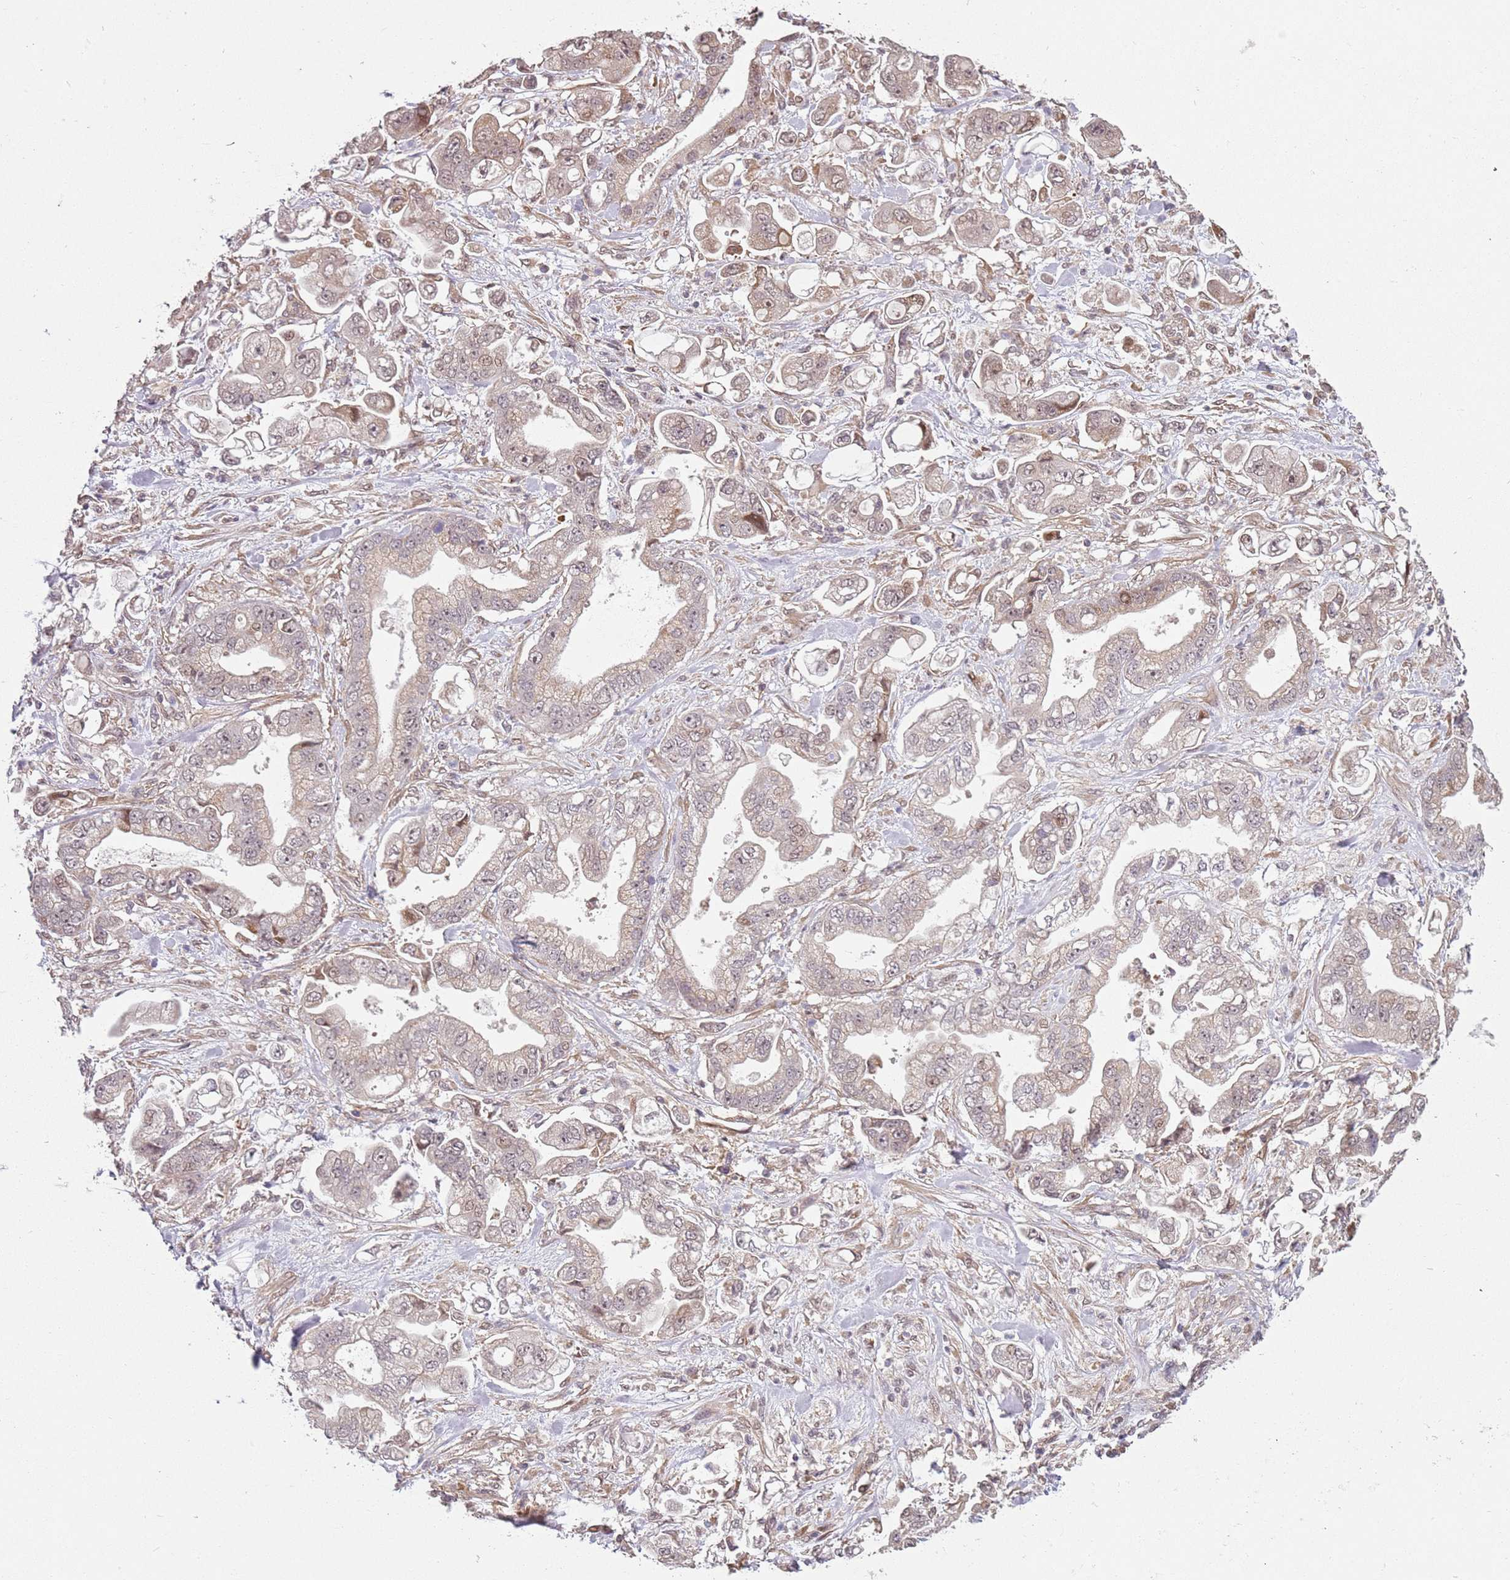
{"staining": {"intensity": "weak", "quantity": "25%-75%", "location": "cytoplasmic/membranous,nuclear"}, "tissue": "stomach cancer", "cell_type": "Tumor cells", "image_type": "cancer", "snomed": [{"axis": "morphology", "description": "Adenocarcinoma, NOS"}, {"axis": "topography", "description": "Stomach"}], "caption": "The histopathology image displays staining of adenocarcinoma (stomach), revealing weak cytoplasmic/membranous and nuclear protein positivity (brown color) within tumor cells.", "gene": "CHURC1", "patient": {"sex": "male", "age": 62}}